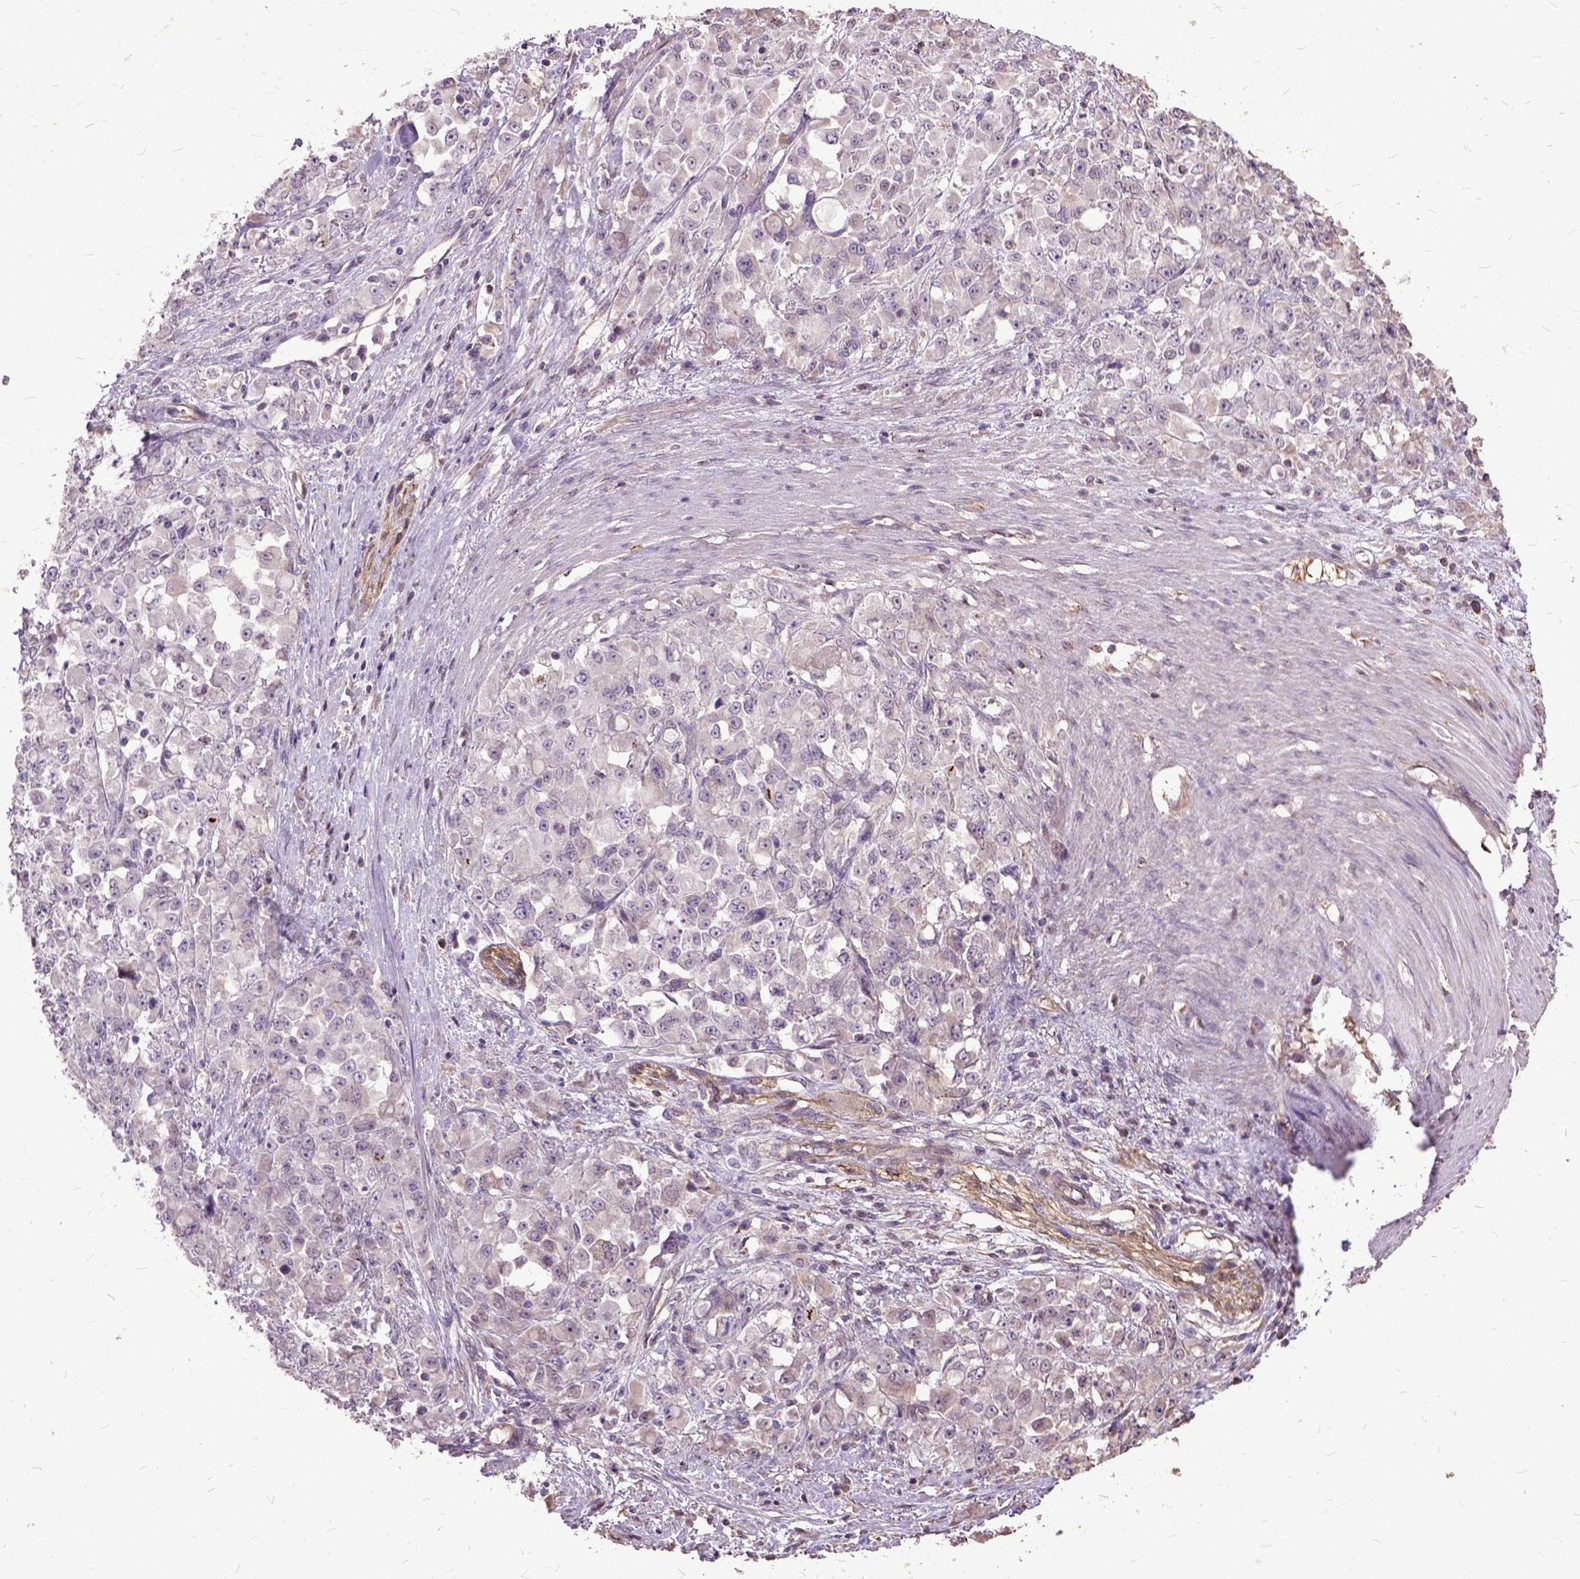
{"staining": {"intensity": "negative", "quantity": "none", "location": "none"}, "tissue": "stomach cancer", "cell_type": "Tumor cells", "image_type": "cancer", "snomed": [{"axis": "morphology", "description": "Adenocarcinoma, NOS"}, {"axis": "topography", "description": "Stomach"}], "caption": "This is a micrograph of IHC staining of stomach cancer, which shows no staining in tumor cells.", "gene": "AREG", "patient": {"sex": "female", "age": 76}}